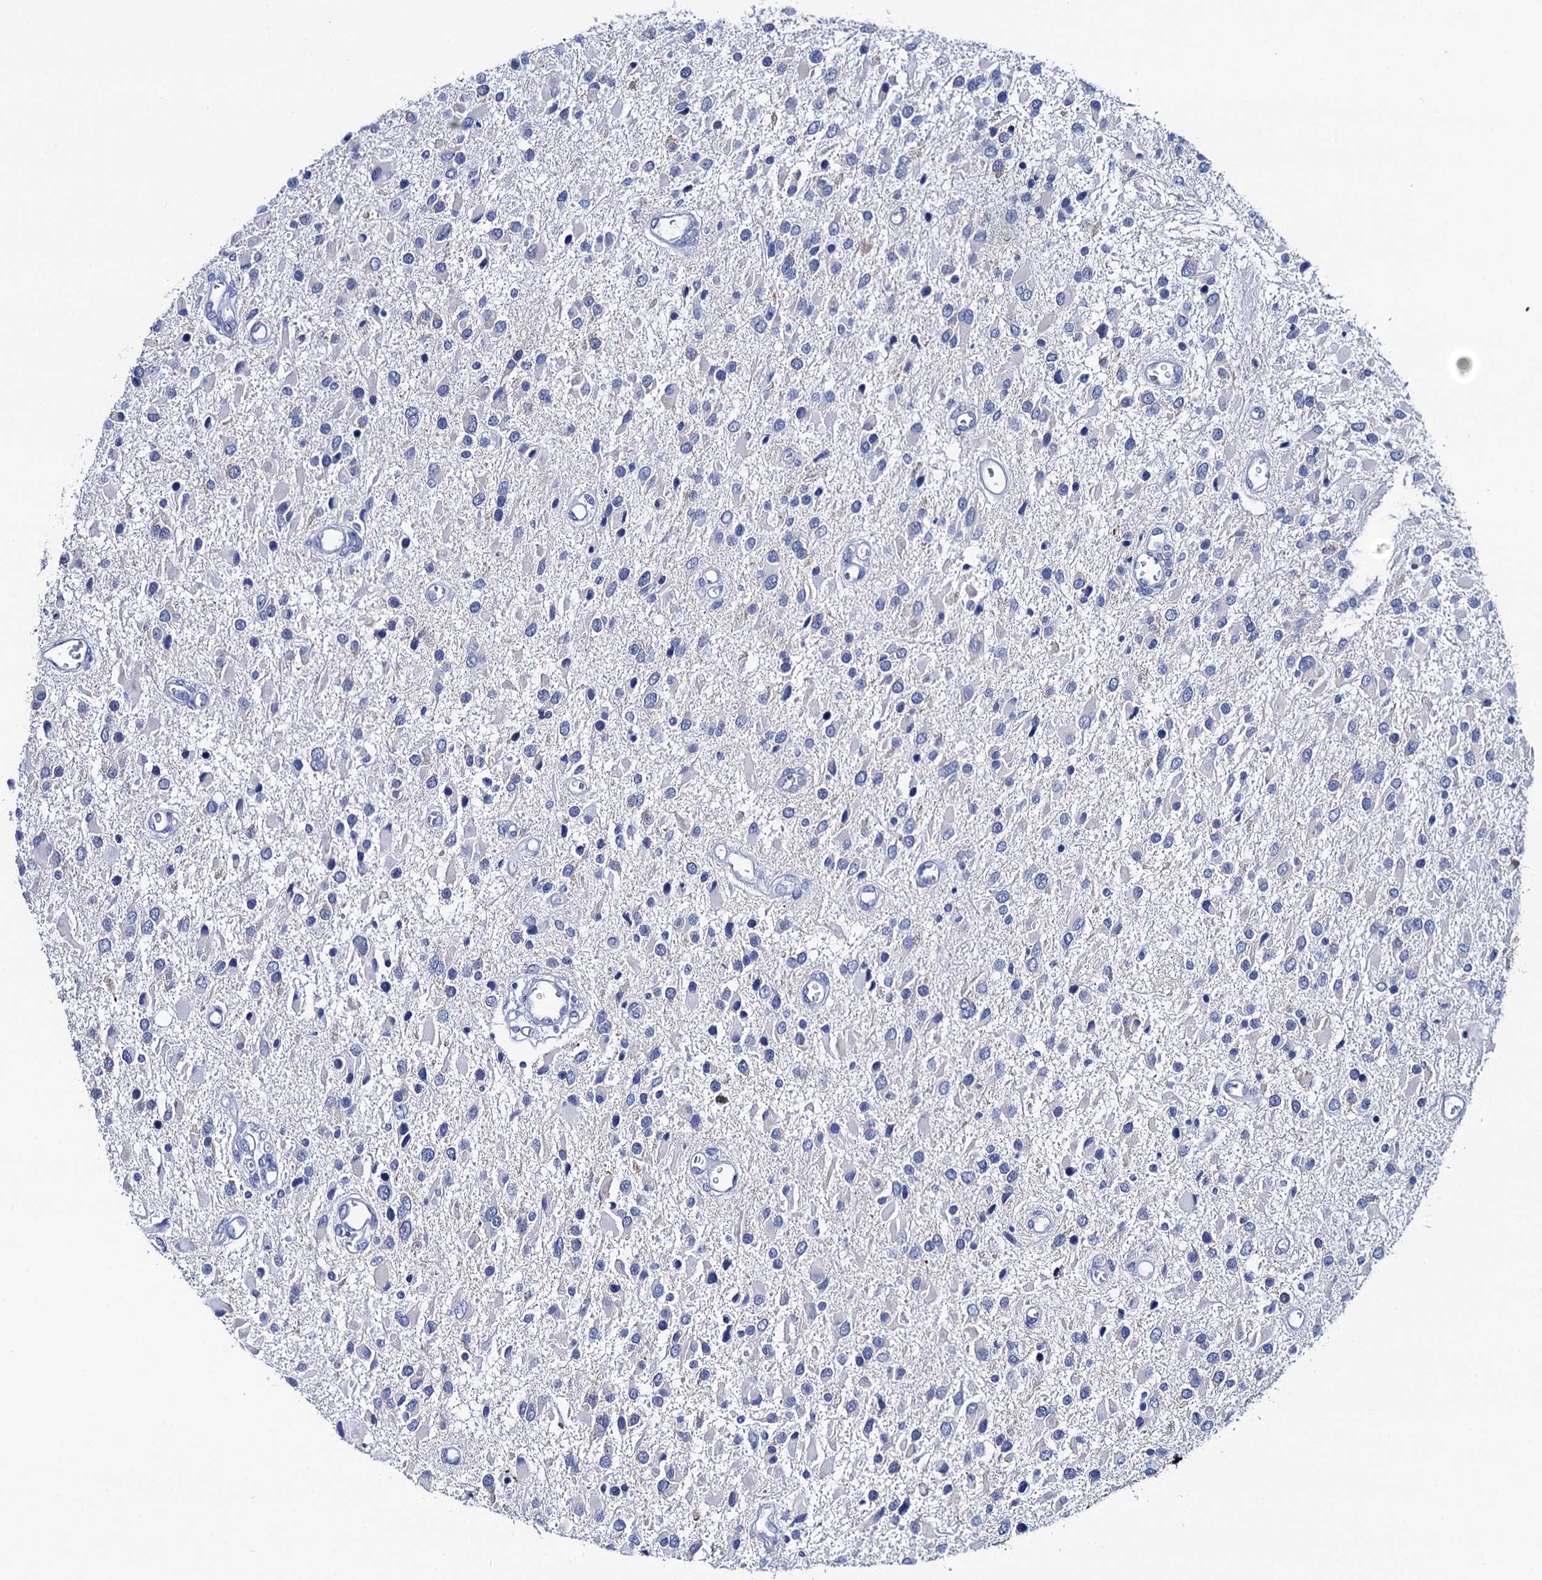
{"staining": {"intensity": "negative", "quantity": "none", "location": "none"}, "tissue": "glioma", "cell_type": "Tumor cells", "image_type": "cancer", "snomed": [{"axis": "morphology", "description": "Glioma, malignant, High grade"}, {"axis": "topography", "description": "Brain"}], "caption": "DAB immunohistochemical staining of glioma reveals no significant positivity in tumor cells.", "gene": "RAB3IP", "patient": {"sex": "male", "age": 53}}